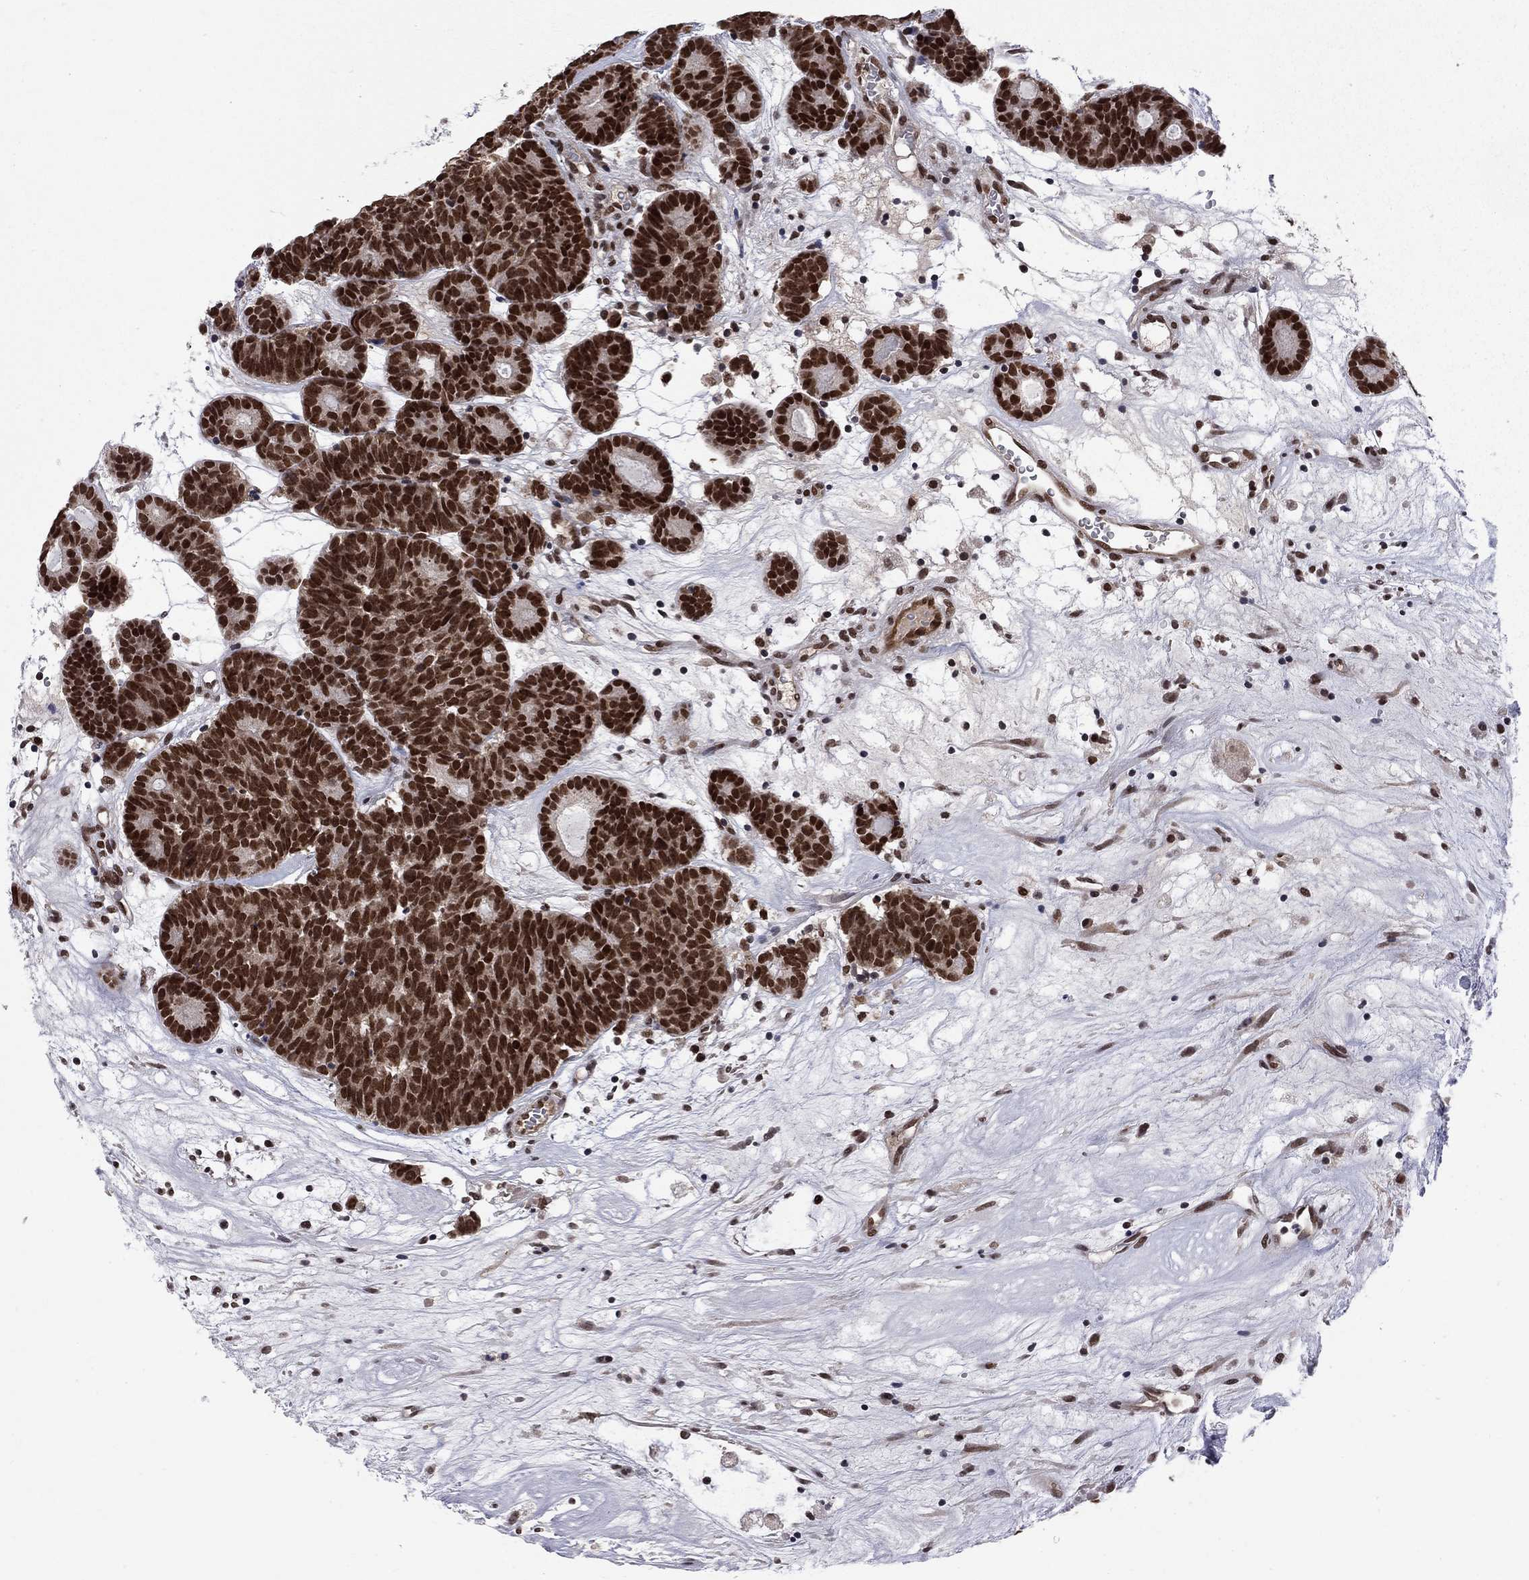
{"staining": {"intensity": "strong", "quantity": ">75%", "location": "nuclear"}, "tissue": "head and neck cancer", "cell_type": "Tumor cells", "image_type": "cancer", "snomed": [{"axis": "morphology", "description": "Adenocarcinoma, NOS"}, {"axis": "topography", "description": "Head-Neck"}], "caption": "Adenocarcinoma (head and neck) stained with immunohistochemistry (IHC) exhibits strong nuclear staining in approximately >75% of tumor cells.", "gene": "SAP30L", "patient": {"sex": "female", "age": 81}}